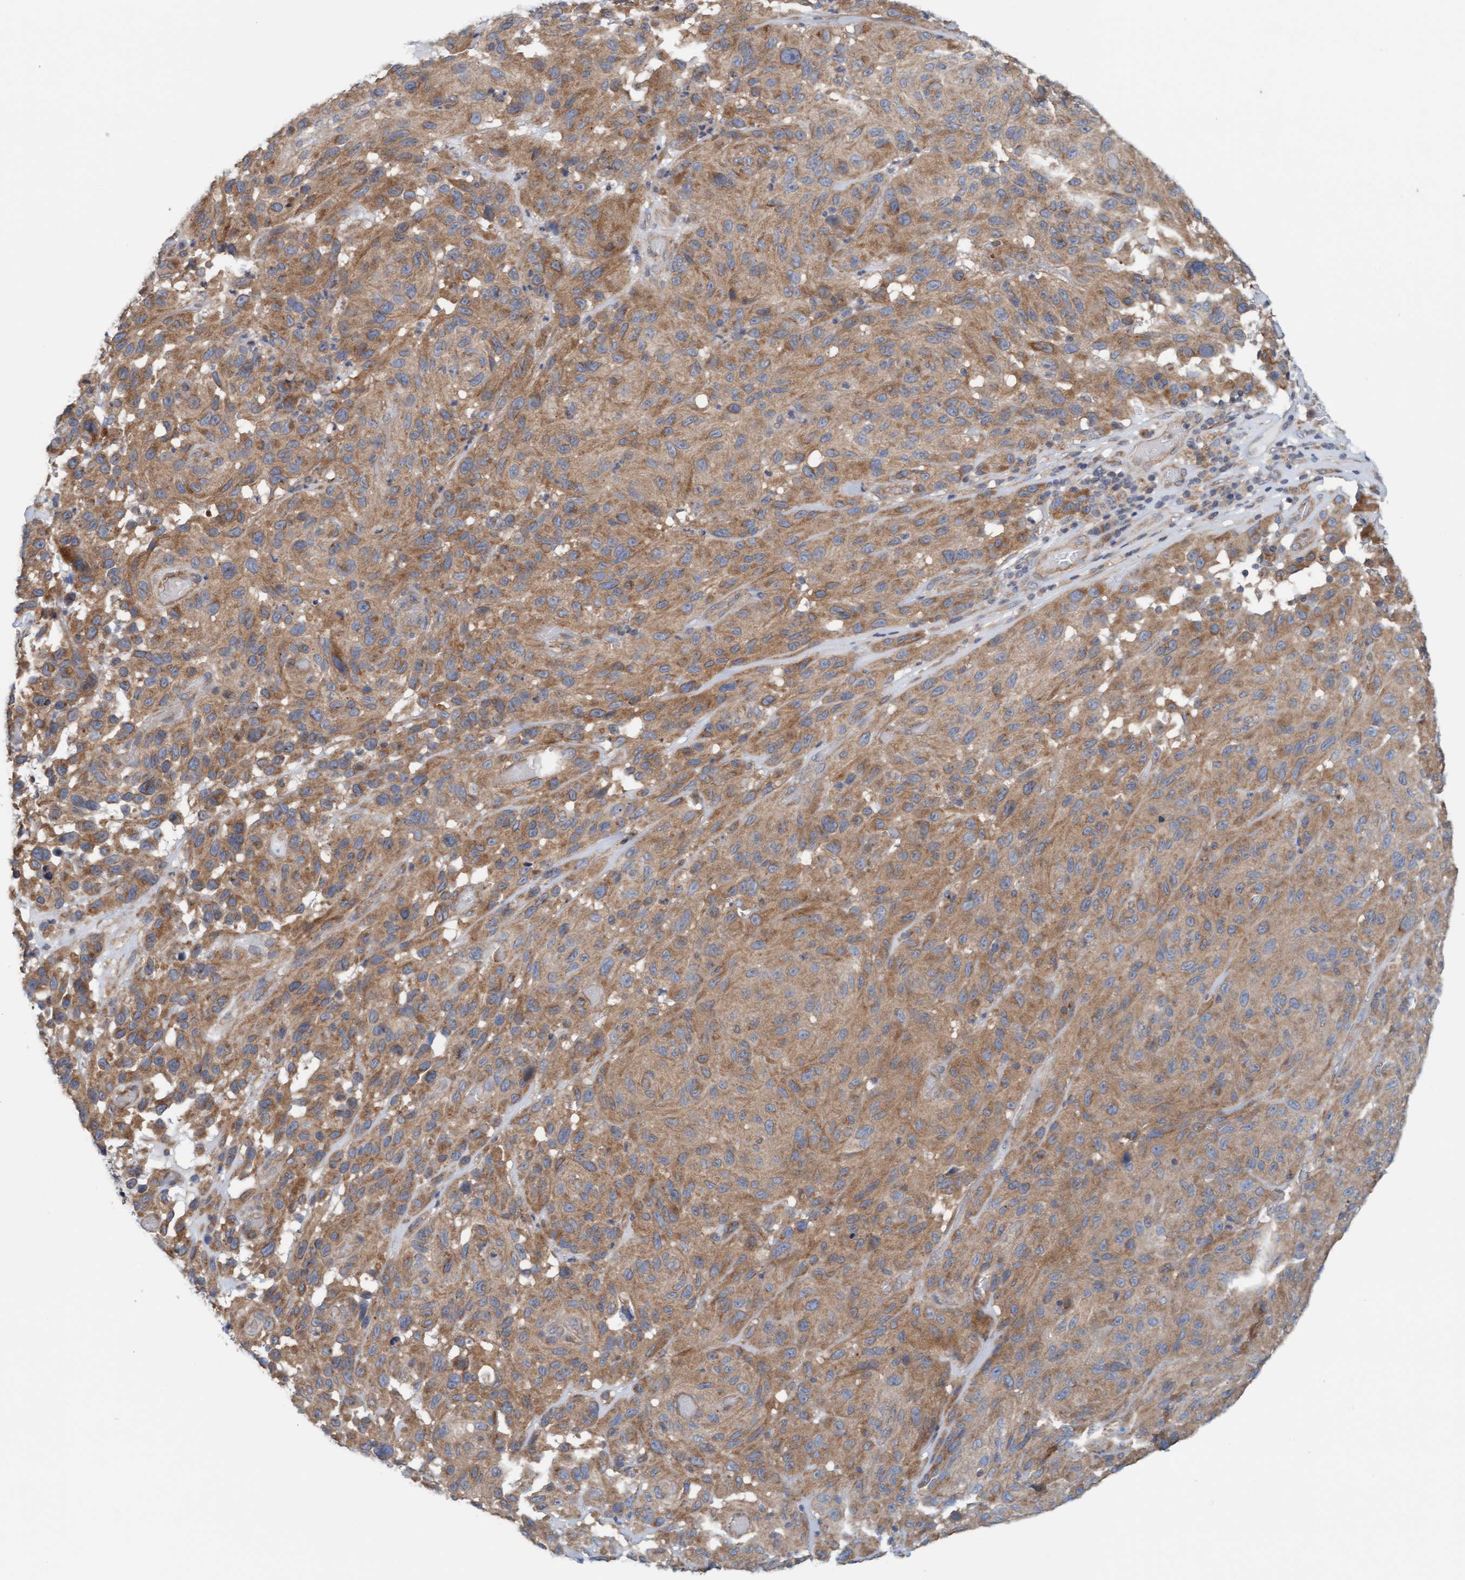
{"staining": {"intensity": "moderate", "quantity": ">75%", "location": "cytoplasmic/membranous"}, "tissue": "melanoma", "cell_type": "Tumor cells", "image_type": "cancer", "snomed": [{"axis": "morphology", "description": "Malignant melanoma, NOS"}, {"axis": "topography", "description": "Skin"}], "caption": "An IHC image of neoplastic tissue is shown. Protein staining in brown labels moderate cytoplasmic/membranous positivity in melanoma within tumor cells.", "gene": "UBAP1", "patient": {"sex": "male", "age": 66}}